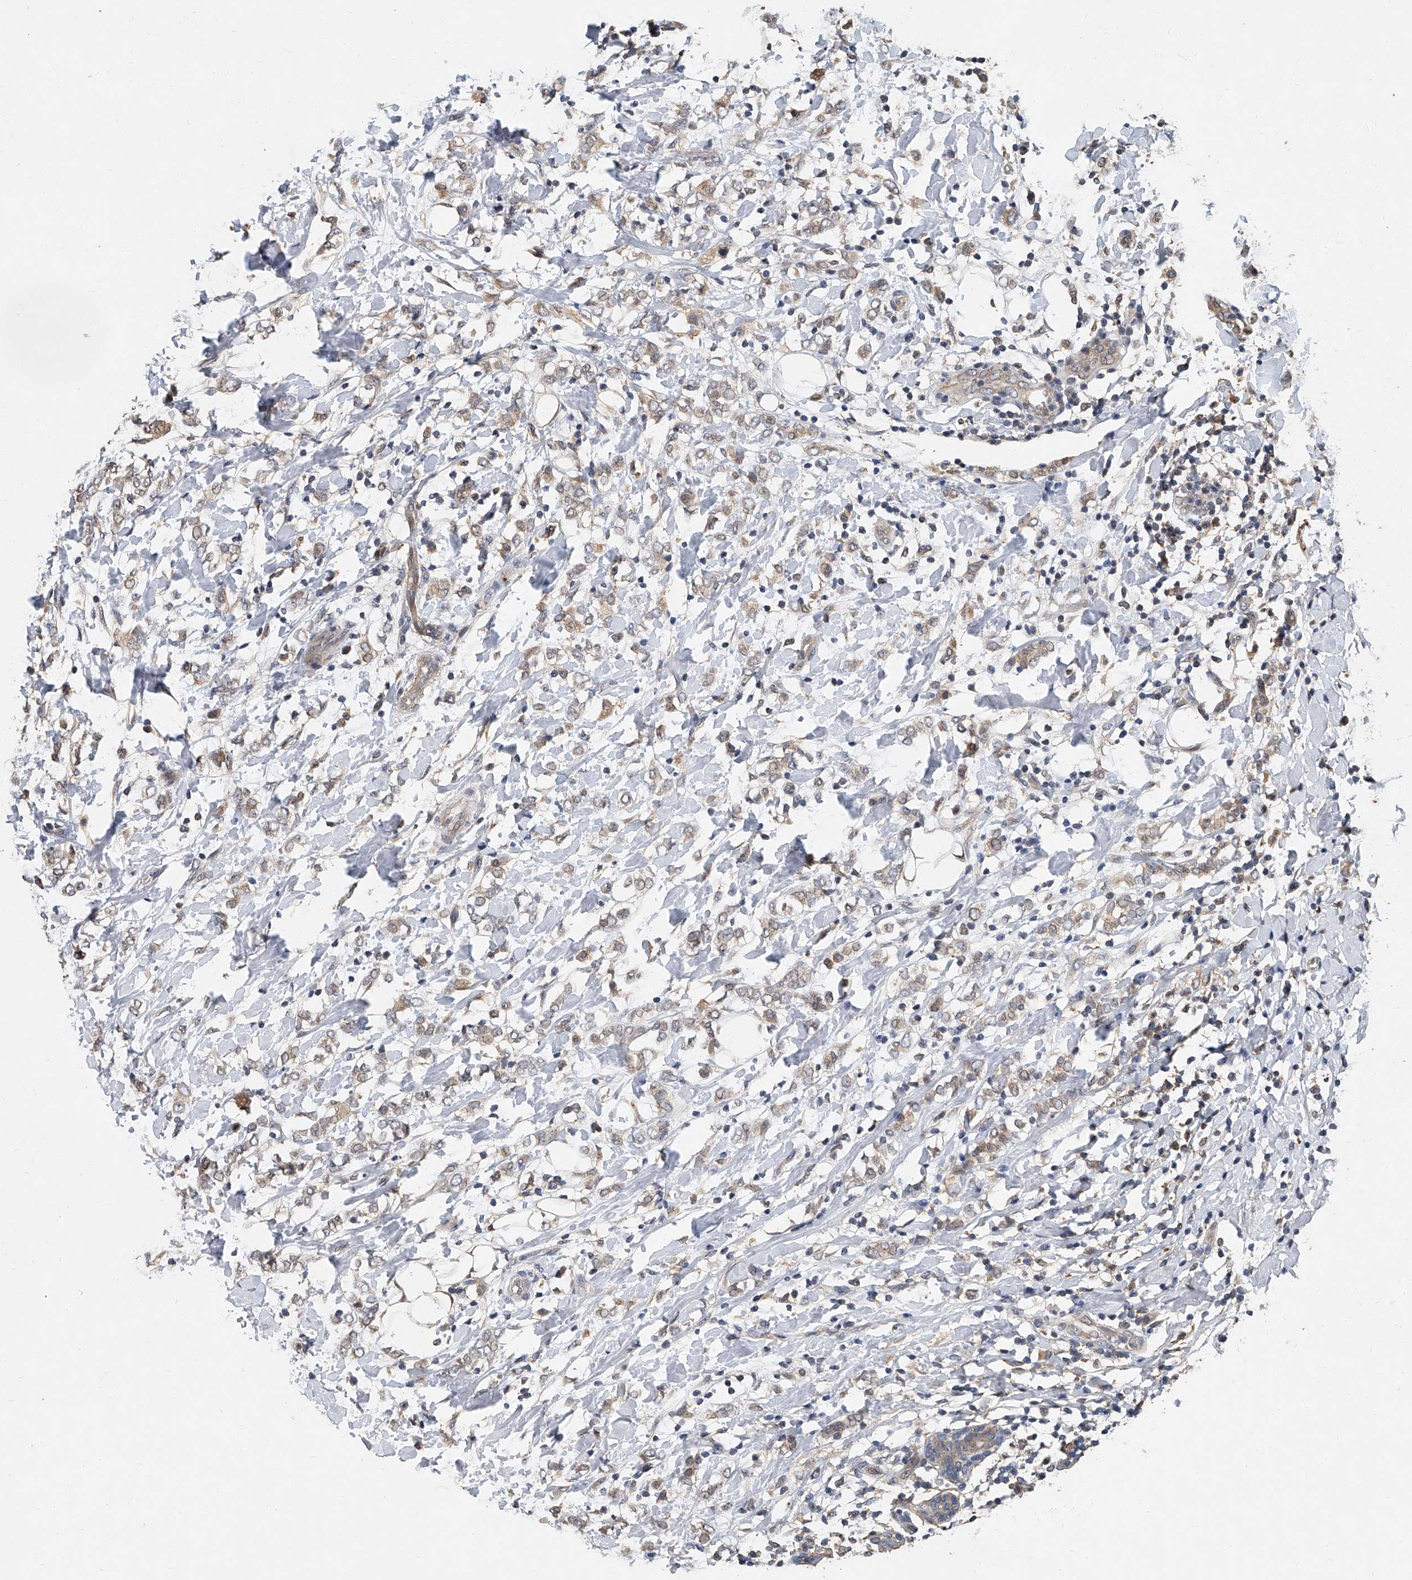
{"staining": {"intensity": "weak", "quantity": ">75%", "location": "cytoplasmic/membranous"}, "tissue": "breast cancer", "cell_type": "Tumor cells", "image_type": "cancer", "snomed": [{"axis": "morphology", "description": "Normal tissue, NOS"}, {"axis": "morphology", "description": "Lobular carcinoma"}, {"axis": "topography", "description": "Breast"}], "caption": "Breast cancer tissue reveals weak cytoplasmic/membranous staining in about >75% of tumor cells The protein is stained brown, and the nuclei are stained in blue (DAB (3,3'-diaminobenzidine) IHC with brightfield microscopy, high magnification).", "gene": "JAG2", "patient": {"sex": "female", "age": 47}}